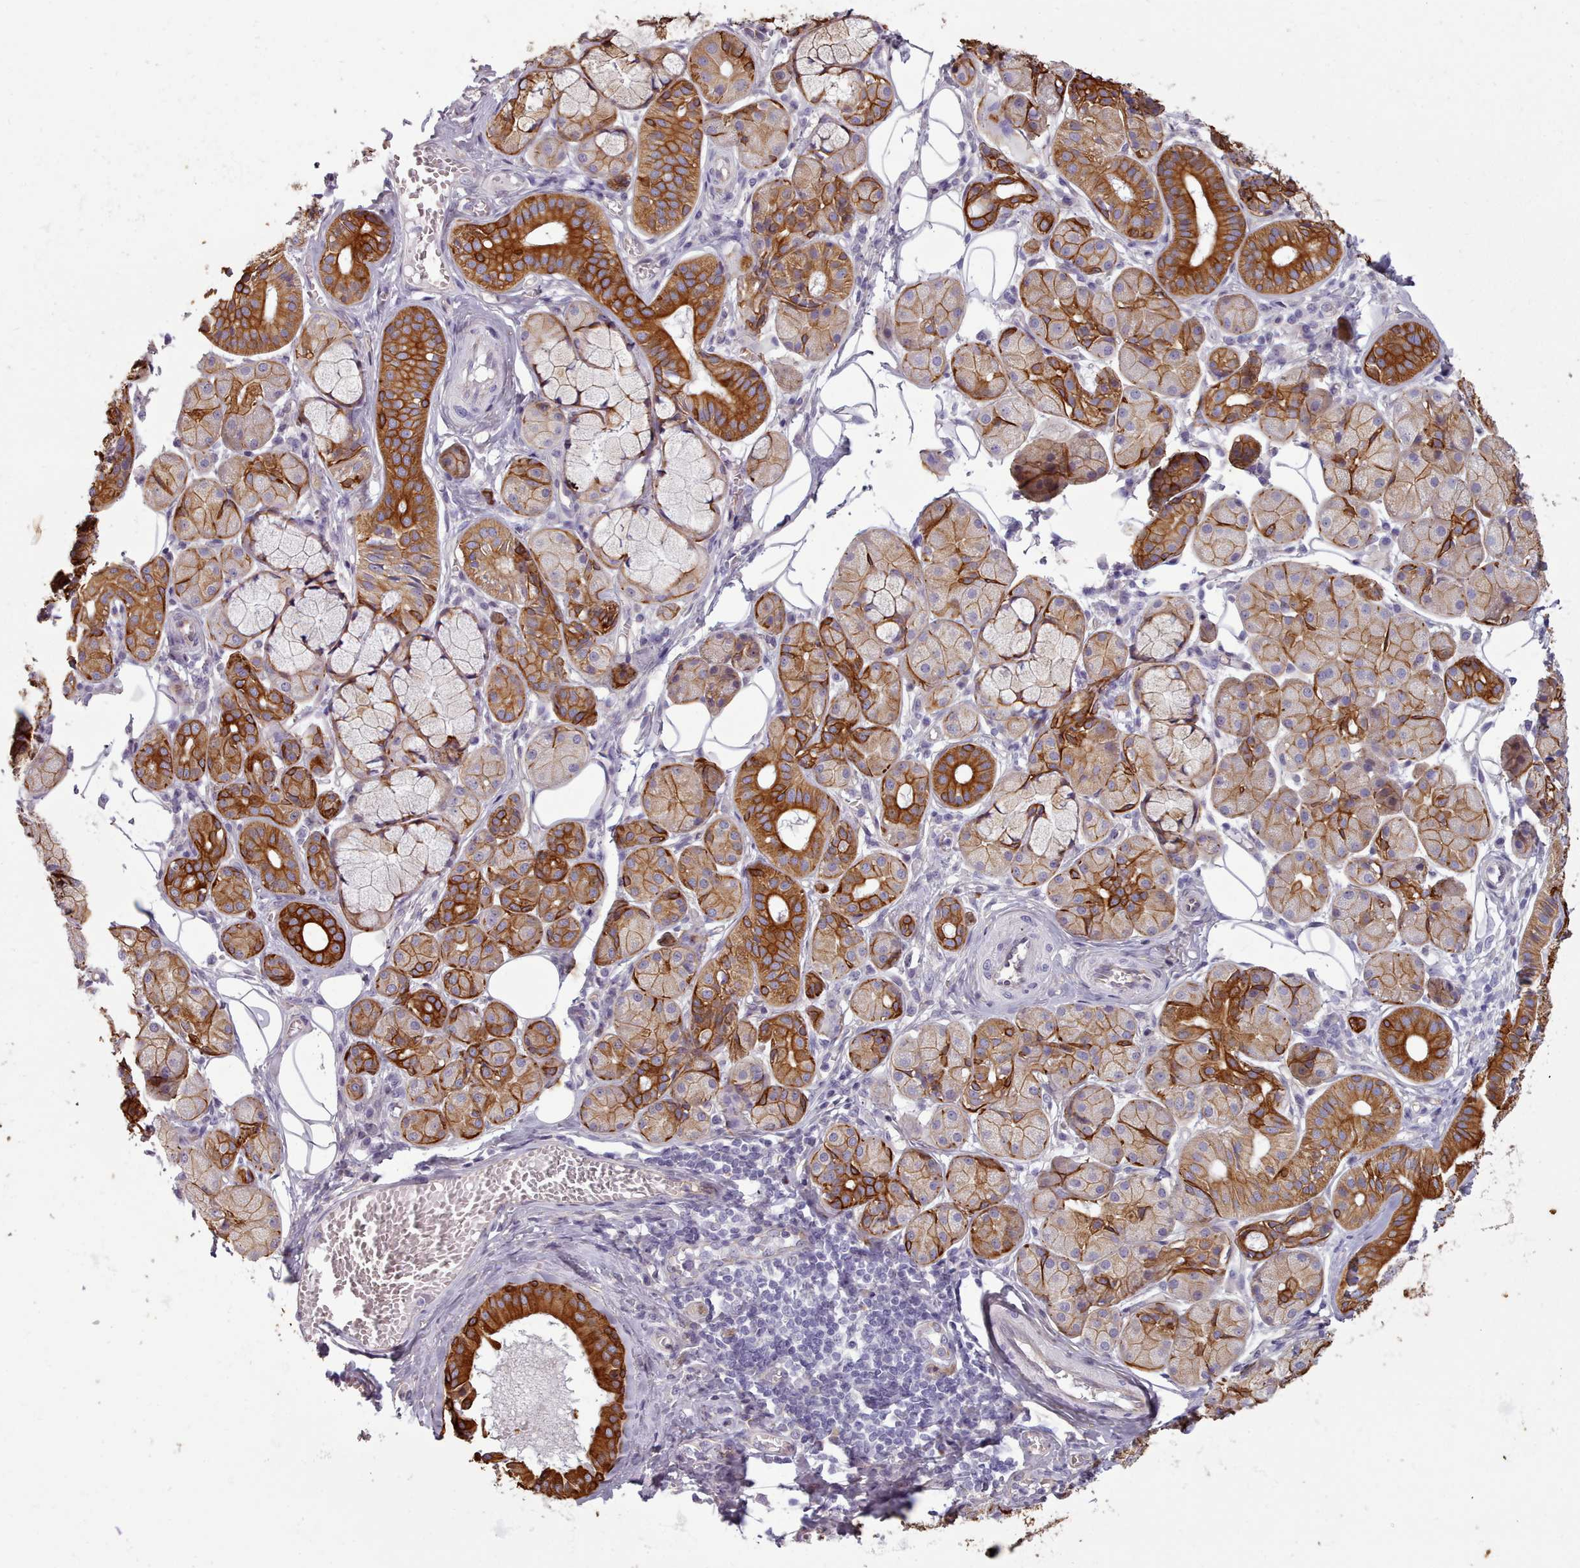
{"staining": {"intensity": "strong", "quantity": "25%-75%", "location": "cytoplasmic/membranous"}, "tissue": "salivary gland", "cell_type": "Glandular cells", "image_type": "normal", "snomed": [{"axis": "morphology", "description": "Squamous cell carcinoma, NOS"}, {"axis": "topography", "description": "Skin"}, {"axis": "topography", "description": "Head-Neck"}], "caption": "A brown stain shows strong cytoplasmic/membranous expression of a protein in glandular cells of unremarkable human salivary gland.", "gene": "PLD4", "patient": {"sex": "male", "age": 80}}